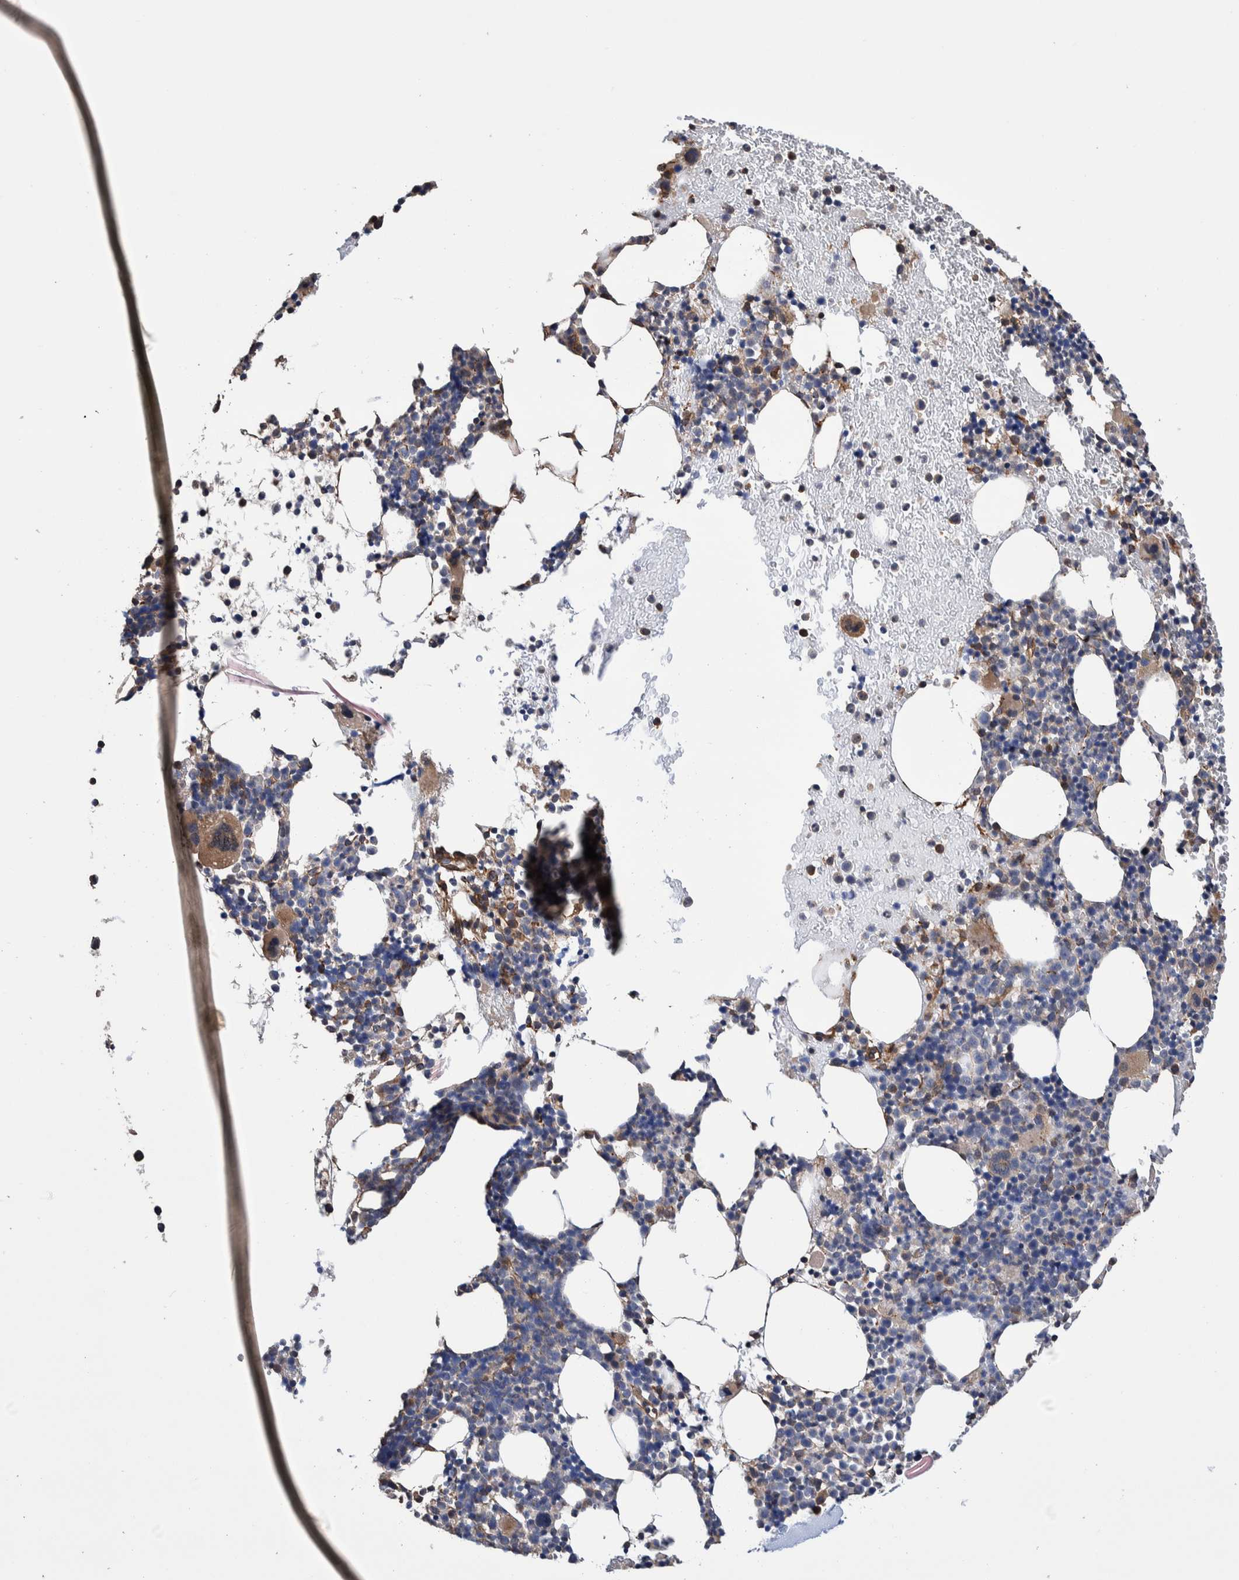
{"staining": {"intensity": "weak", "quantity": ">75%", "location": "cytoplasmic/membranous"}, "tissue": "bone marrow", "cell_type": "Hematopoietic cells", "image_type": "normal", "snomed": [{"axis": "morphology", "description": "Normal tissue, NOS"}, {"axis": "morphology", "description": "Inflammation, NOS"}, {"axis": "topography", "description": "Bone marrow"}], "caption": "The photomicrograph demonstrates staining of normal bone marrow, revealing weak cytoplasmic/membranous protein expression (brown color) within hematopoietic cells.", "gene": "SLC45A4", "patient": {"sex": "male", "age": 78}}